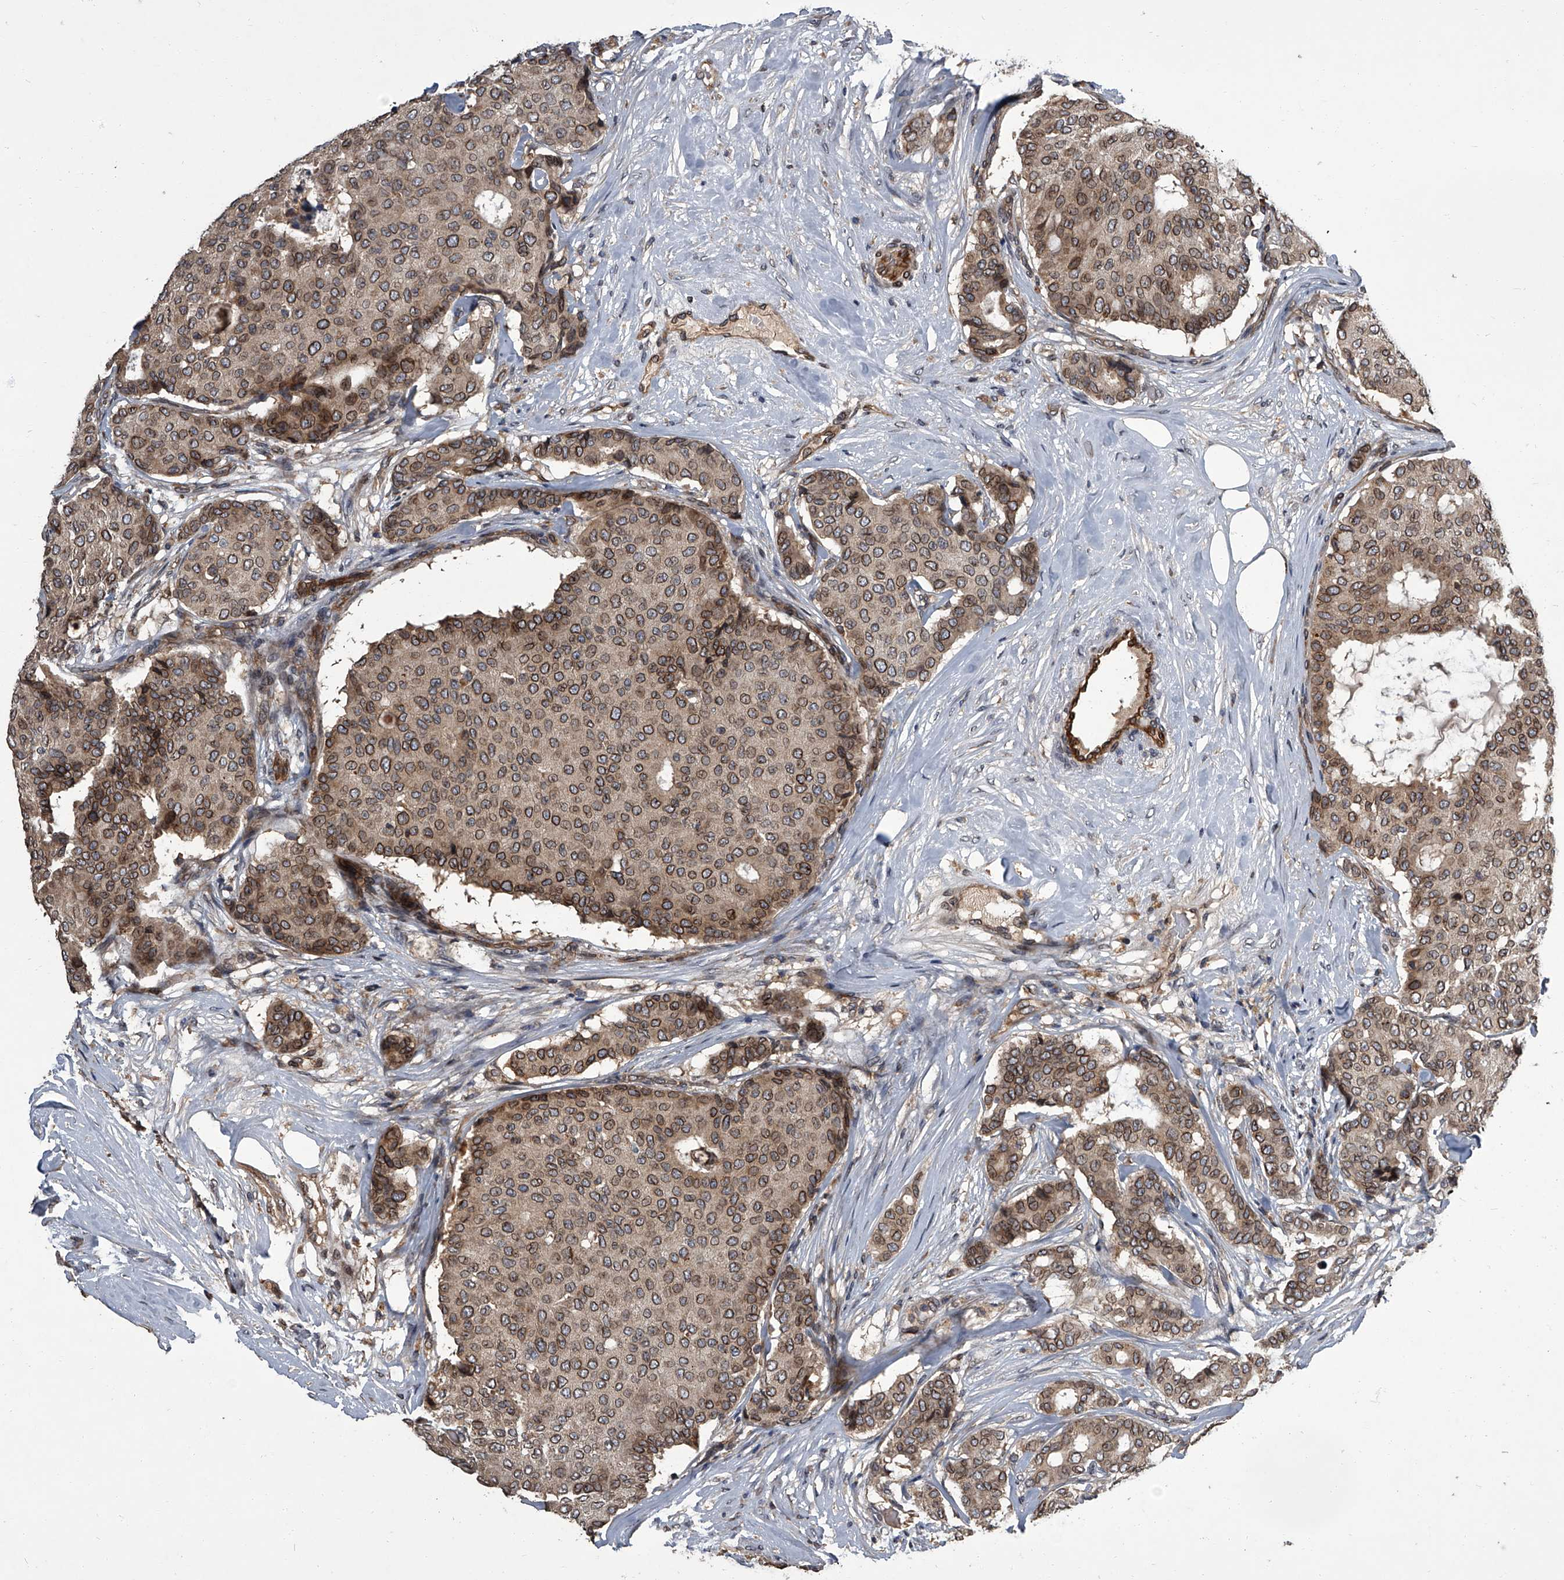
{"staining": {"intensity": "moderate", "quantity": ">75%", "location": "cytoplasmic/membranous,nuclear"}, "tissue": "breast cancer", "cell_type": "Tumor cells", "image_type": "cancer", "snomed": [{"axis": "morphology", "description": "Duct carcinoma"}, {"axis": "topography", "description": "Breast"}], "caption": "IHC (DAB (3,3'-diaminobenzidine)) staining of invasive ductal carcinoma (breast) demonstrates moderate cytoplasmic/membranous and nuclear protein staining in approximately >75% of tumor cells.", "gene": "LRRC8C", "patient": {"sex": "female", "age": 75}}